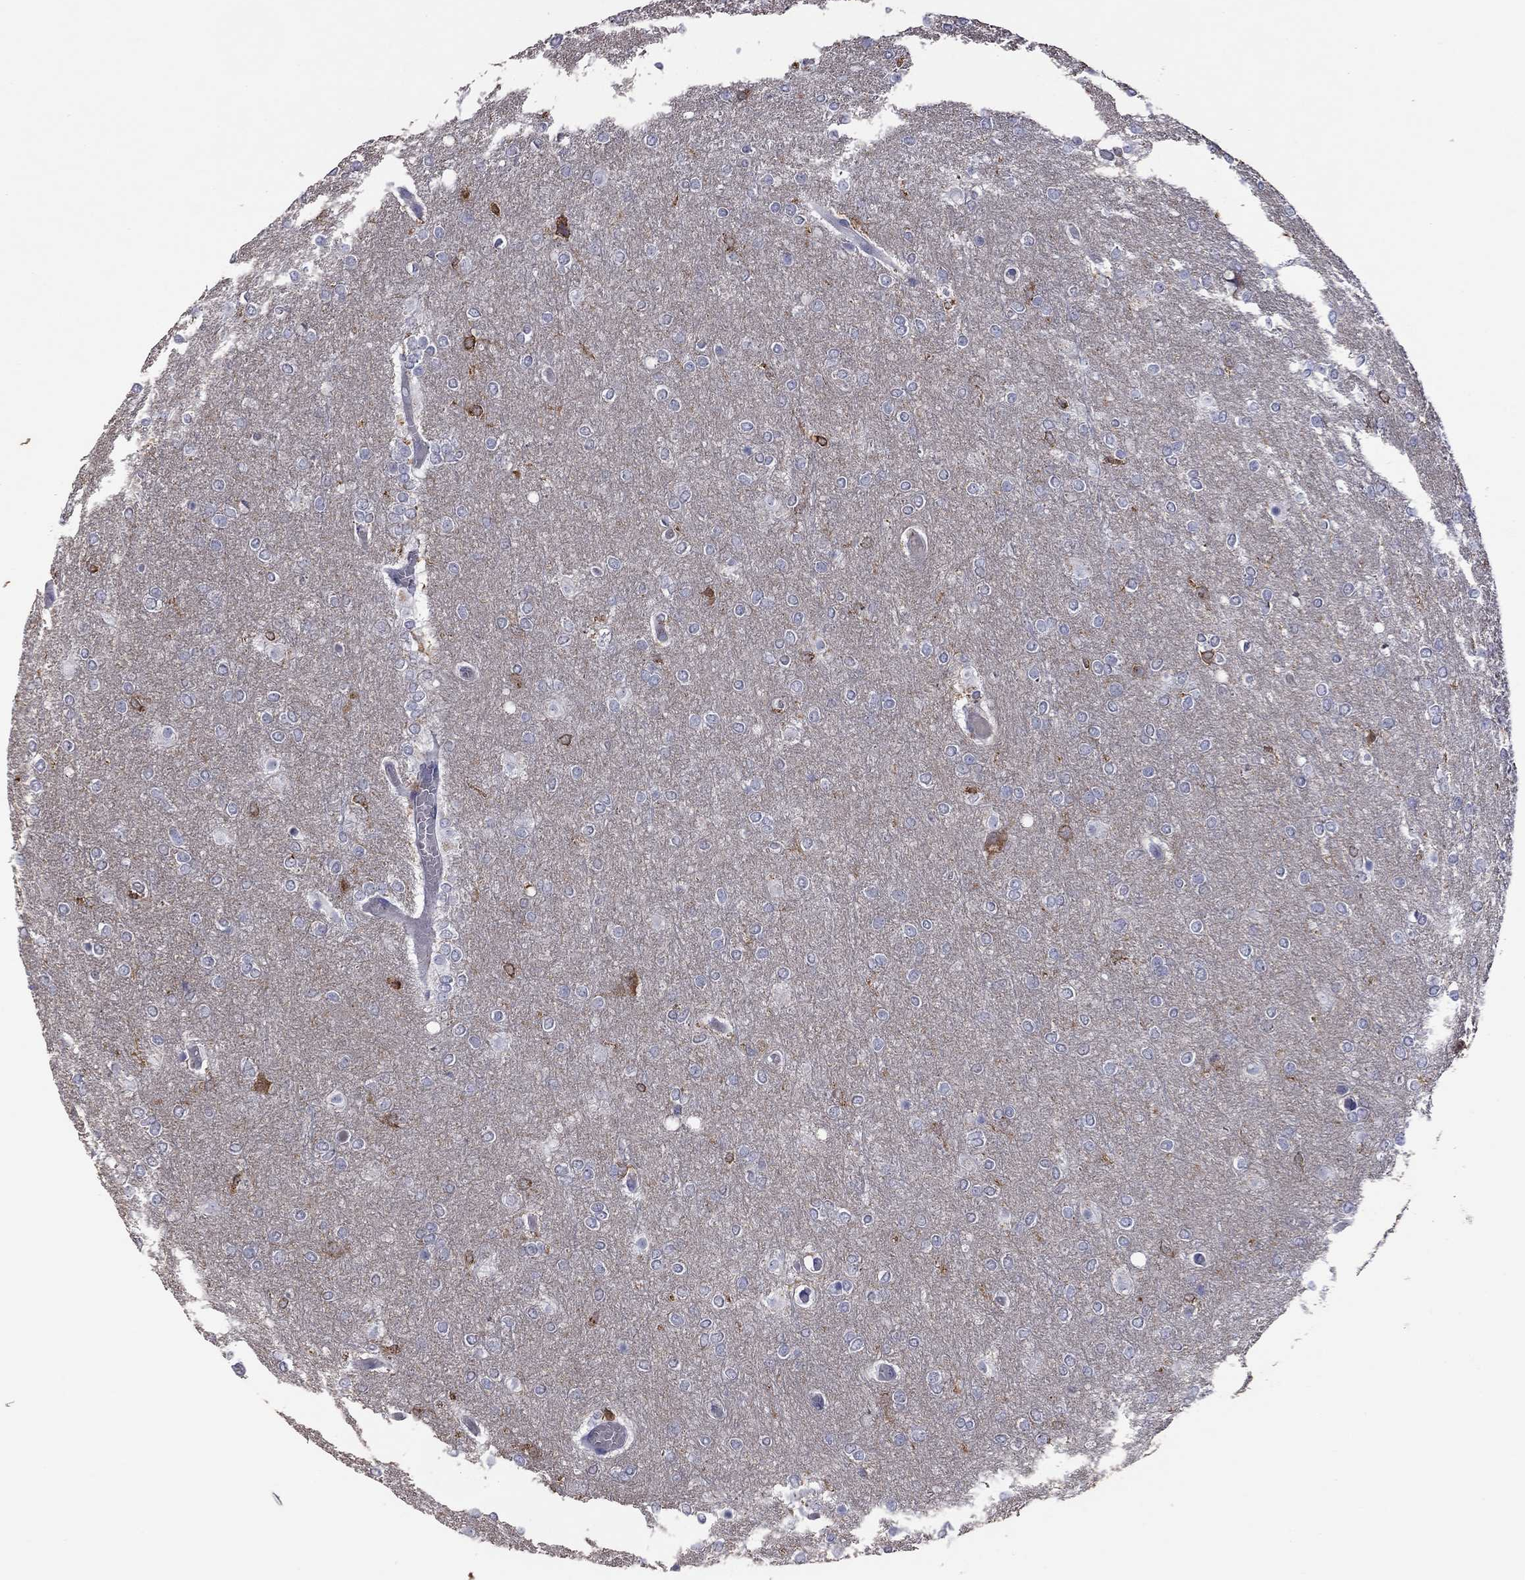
{"staining": {"intensity": "negative", "quantity": "none", "location": "none"}, "tissue": "glioma", "cell_type": "Tumor cells", "image_type": "cancer", "snomed": [{"axis": "morphology", "description": "Glioma, malignant, High grade"}, {"axis": "topography", "description": "Brain"}], "caption": "Immunohistochemical staining of human malignant glioma (high-grade) demonstrates no significant staining in tumor cells.", "gene": "IPCEF1", "patient": {"sex": "female", "age": 61}}